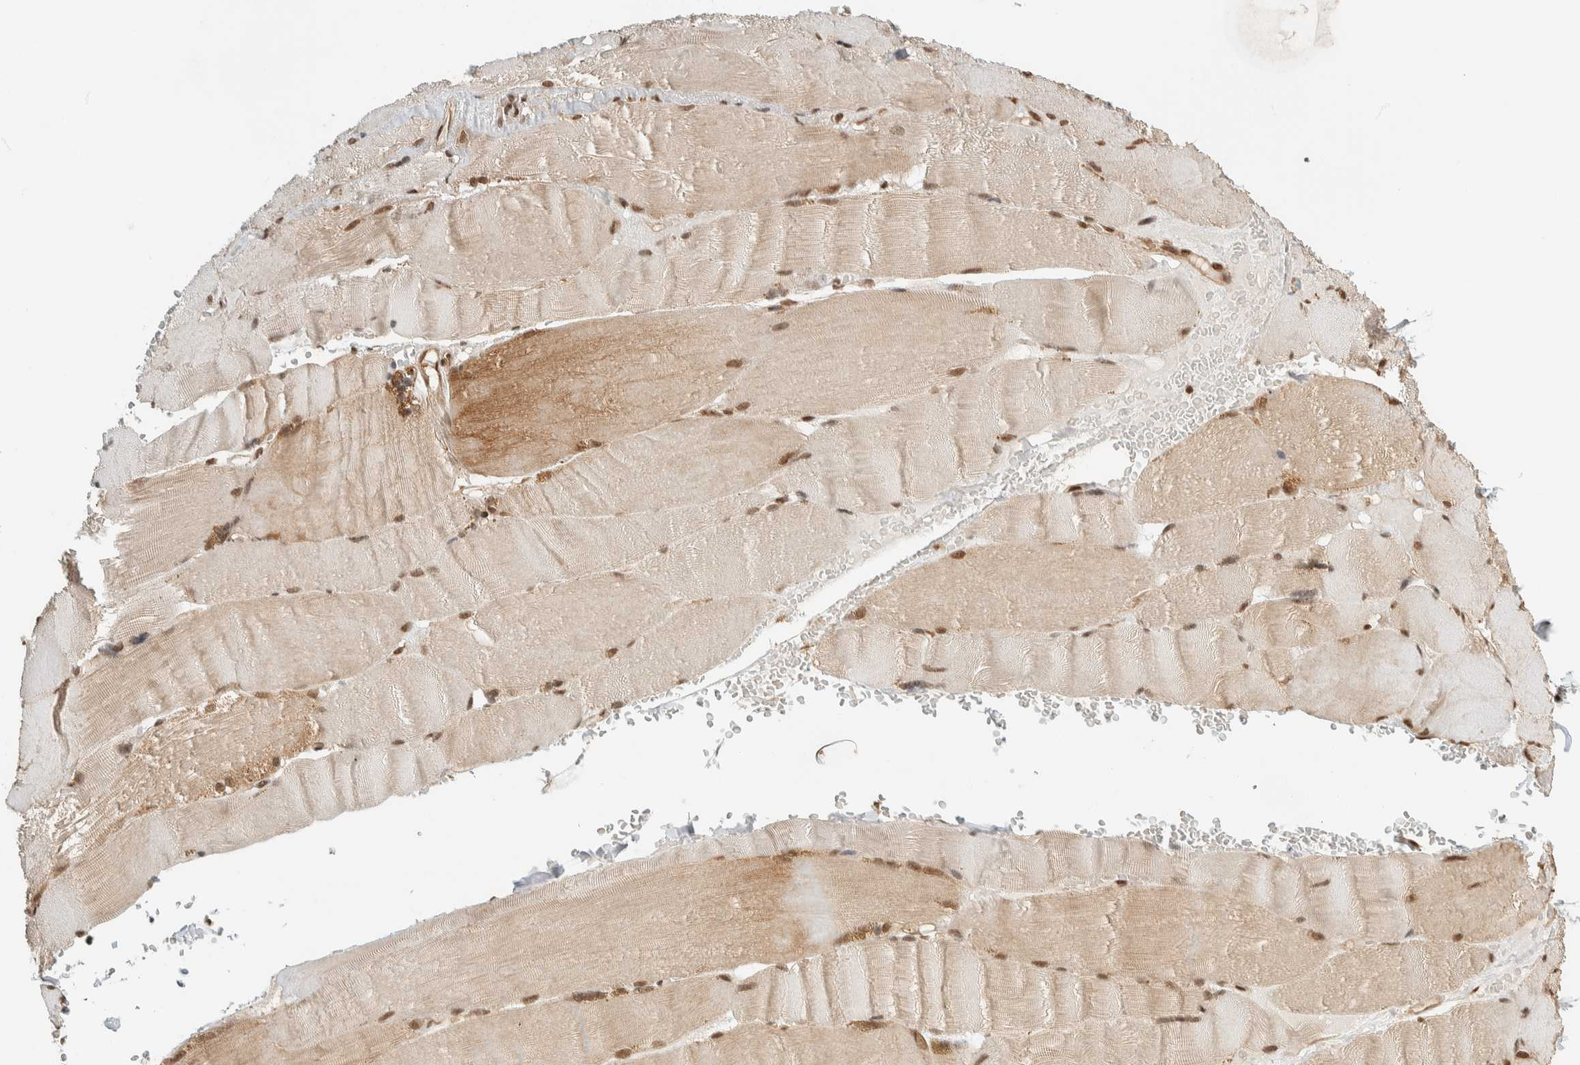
{"staining": {"intensity": "moderate", "quantity": ">75%", "location": "cytoplasmic/membranous,nuclear"}, "tissue": "skeletal muscle", "cell_type": "Myocytes", "image_type": "normal", "snomed": [{"axis": "morphology", "description": "Normal tissue, NOS"}, {"axis": "topography", "description": "Skin"}, {"axis": "topography", "description": "Skeletal muscle"}], "caption": "Human skeletal muscle stained for a protein (brown) reveals moderate cytoplasmic/membranous,nuclear positive staining in about >75% of myocytes.", "gene": "ZBTB2", "patient": {"sex": "male", "age": 83}}